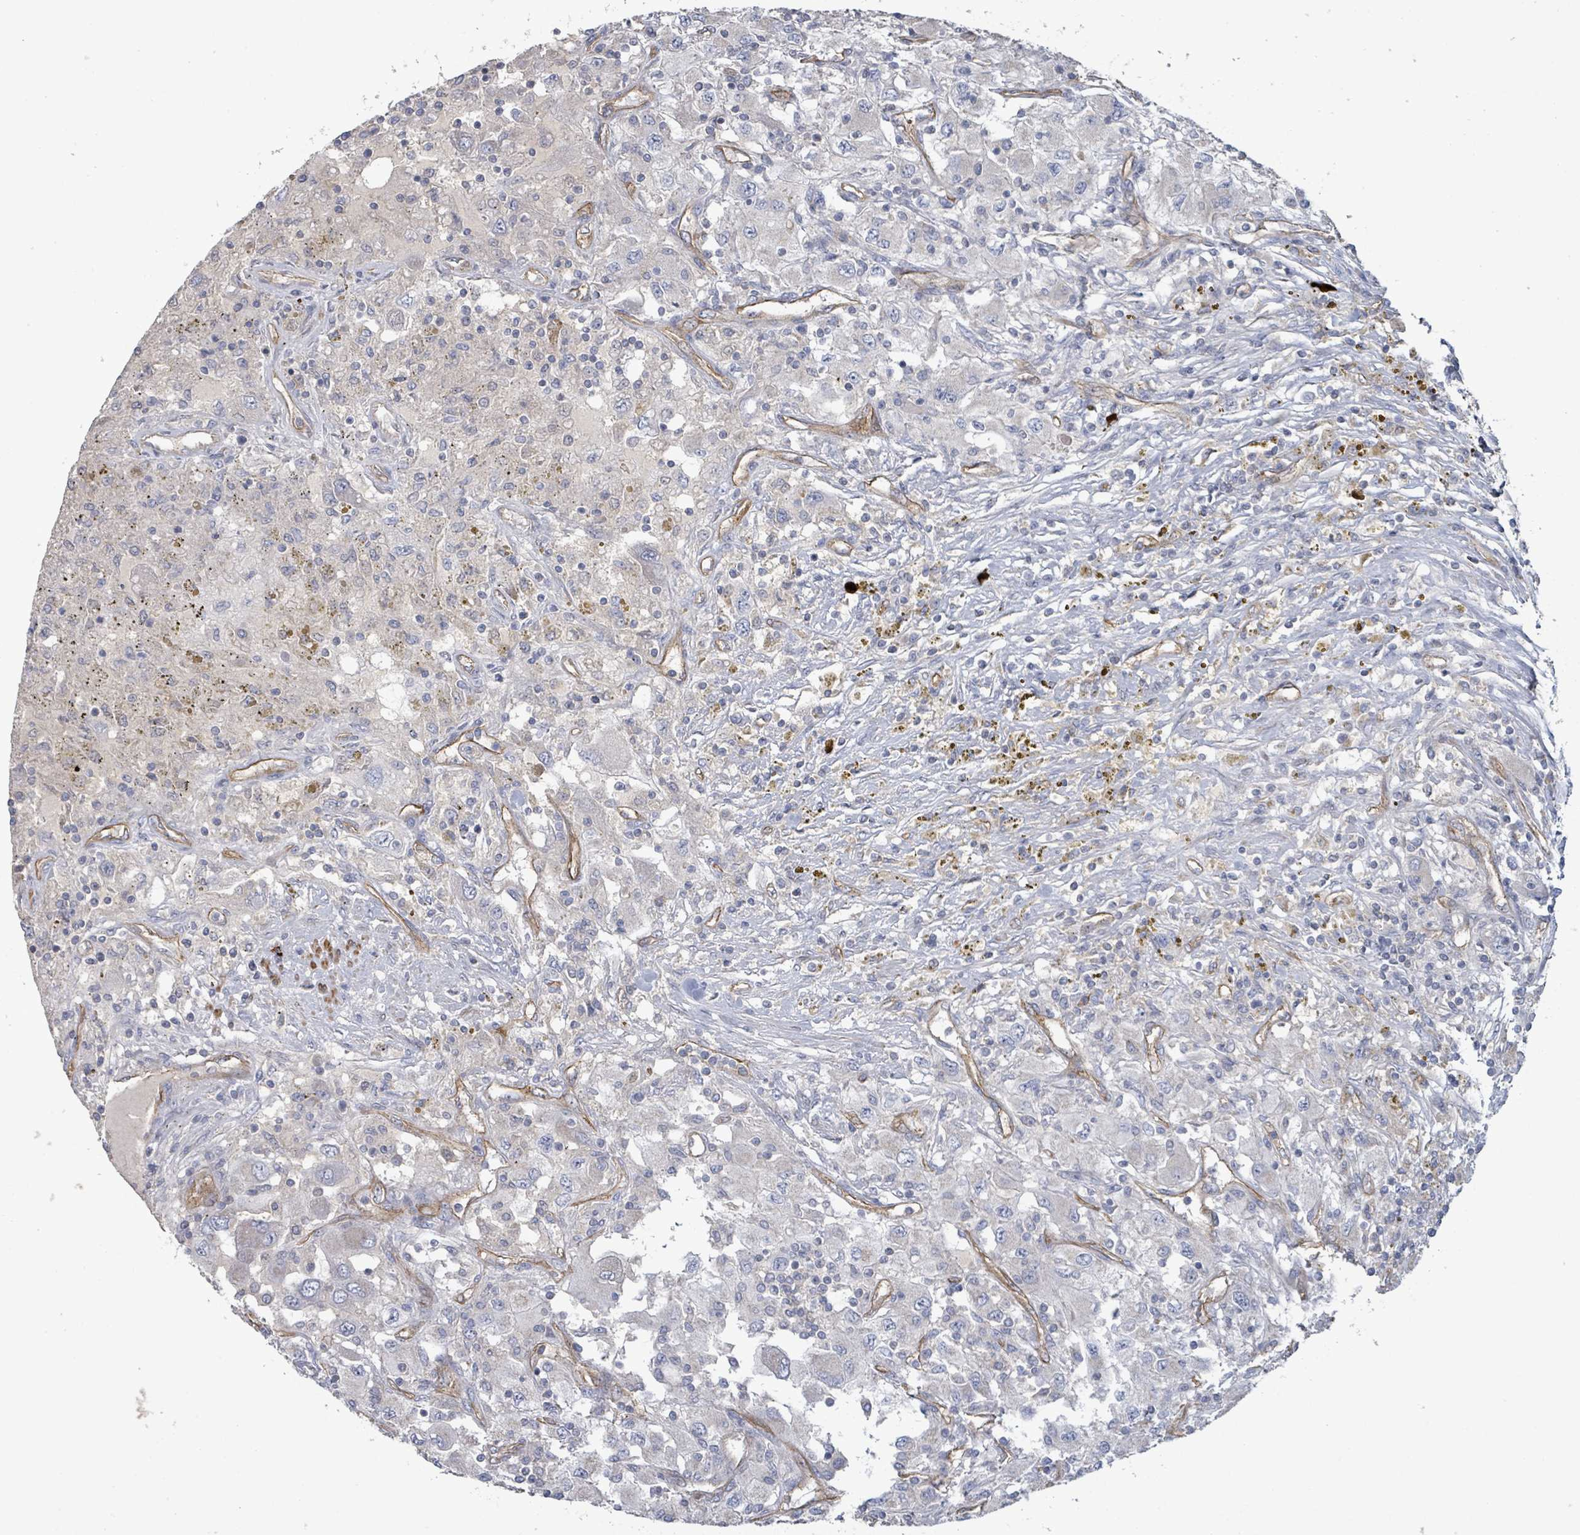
{"staining": {"intensity": "negative", "quantity": "none", "location": "none"}, "tissue": "renal cancer", "cell_type": "Tumor cells", "image_type": "cancer", "snomed": [{"axis": "morphology", "description": "Adenocarcinoma, NOS"}, {"axis": "topography", "description": "Kidney"}], "caption": "This is an immunohistochemistry histopathology image of human renal adenocarcinoma. There is no expression in tumor cells.", "gene": "KANK3", "patient": {"sex": "female", "age": 67}}